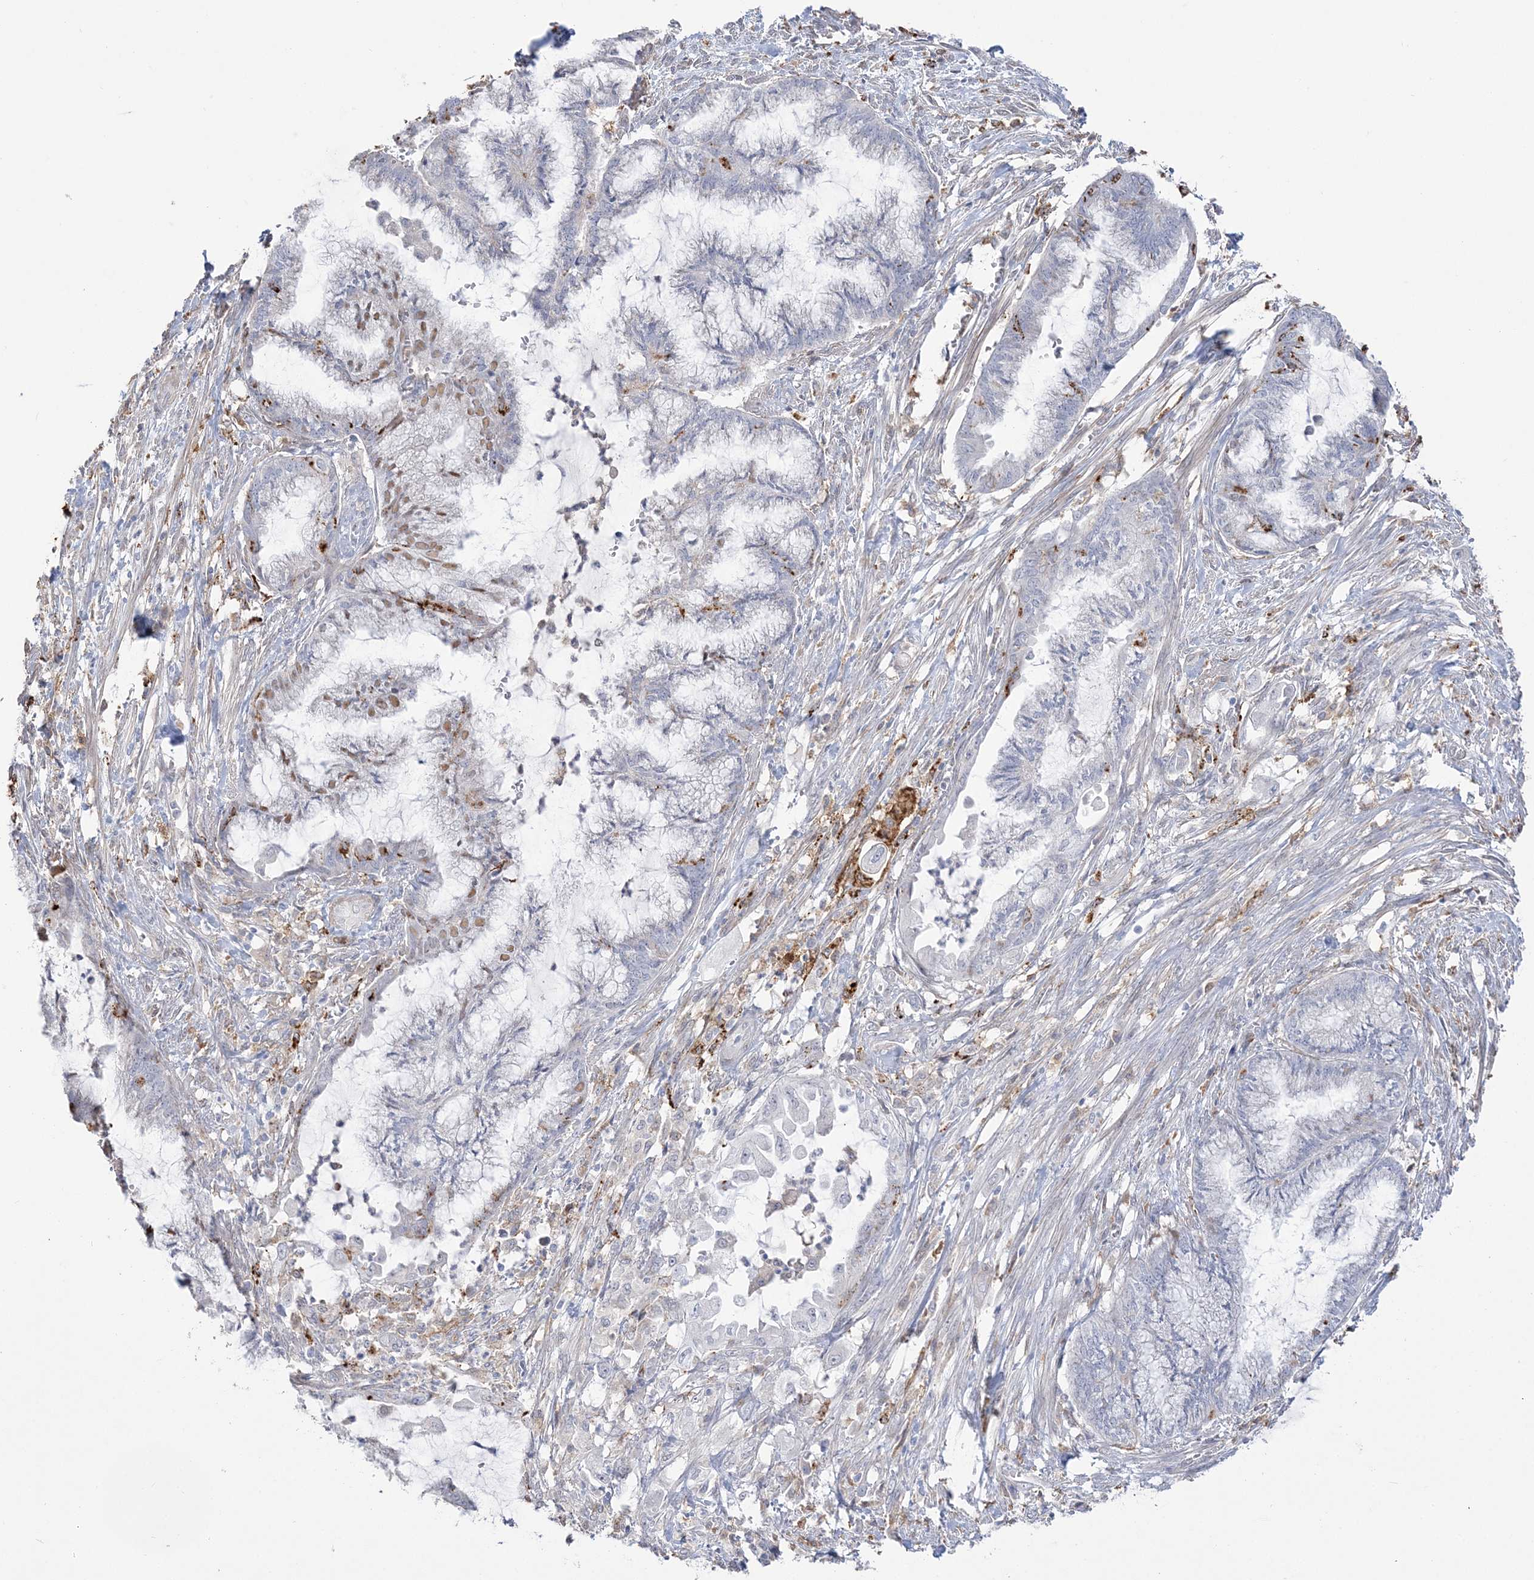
{"staining": {"intensity": "weak", "quantity": "<25%", "location": "nuclear"}, "tissue": "endometrial cancer", "cell_type": "Tumor cells", "image_type": "cancer", "snomed": [{"axis": "morphology", "description": "Adenocarcinoma, NOS"}, {"axis": "topography", "description": "Endometrium"}], "caption": "Endometrial cancer was stained to show a protein in brown. There is no significant expression in tumor cells.", "gene": "HAAO", "patient": {"sex": "female", "age": 86}}